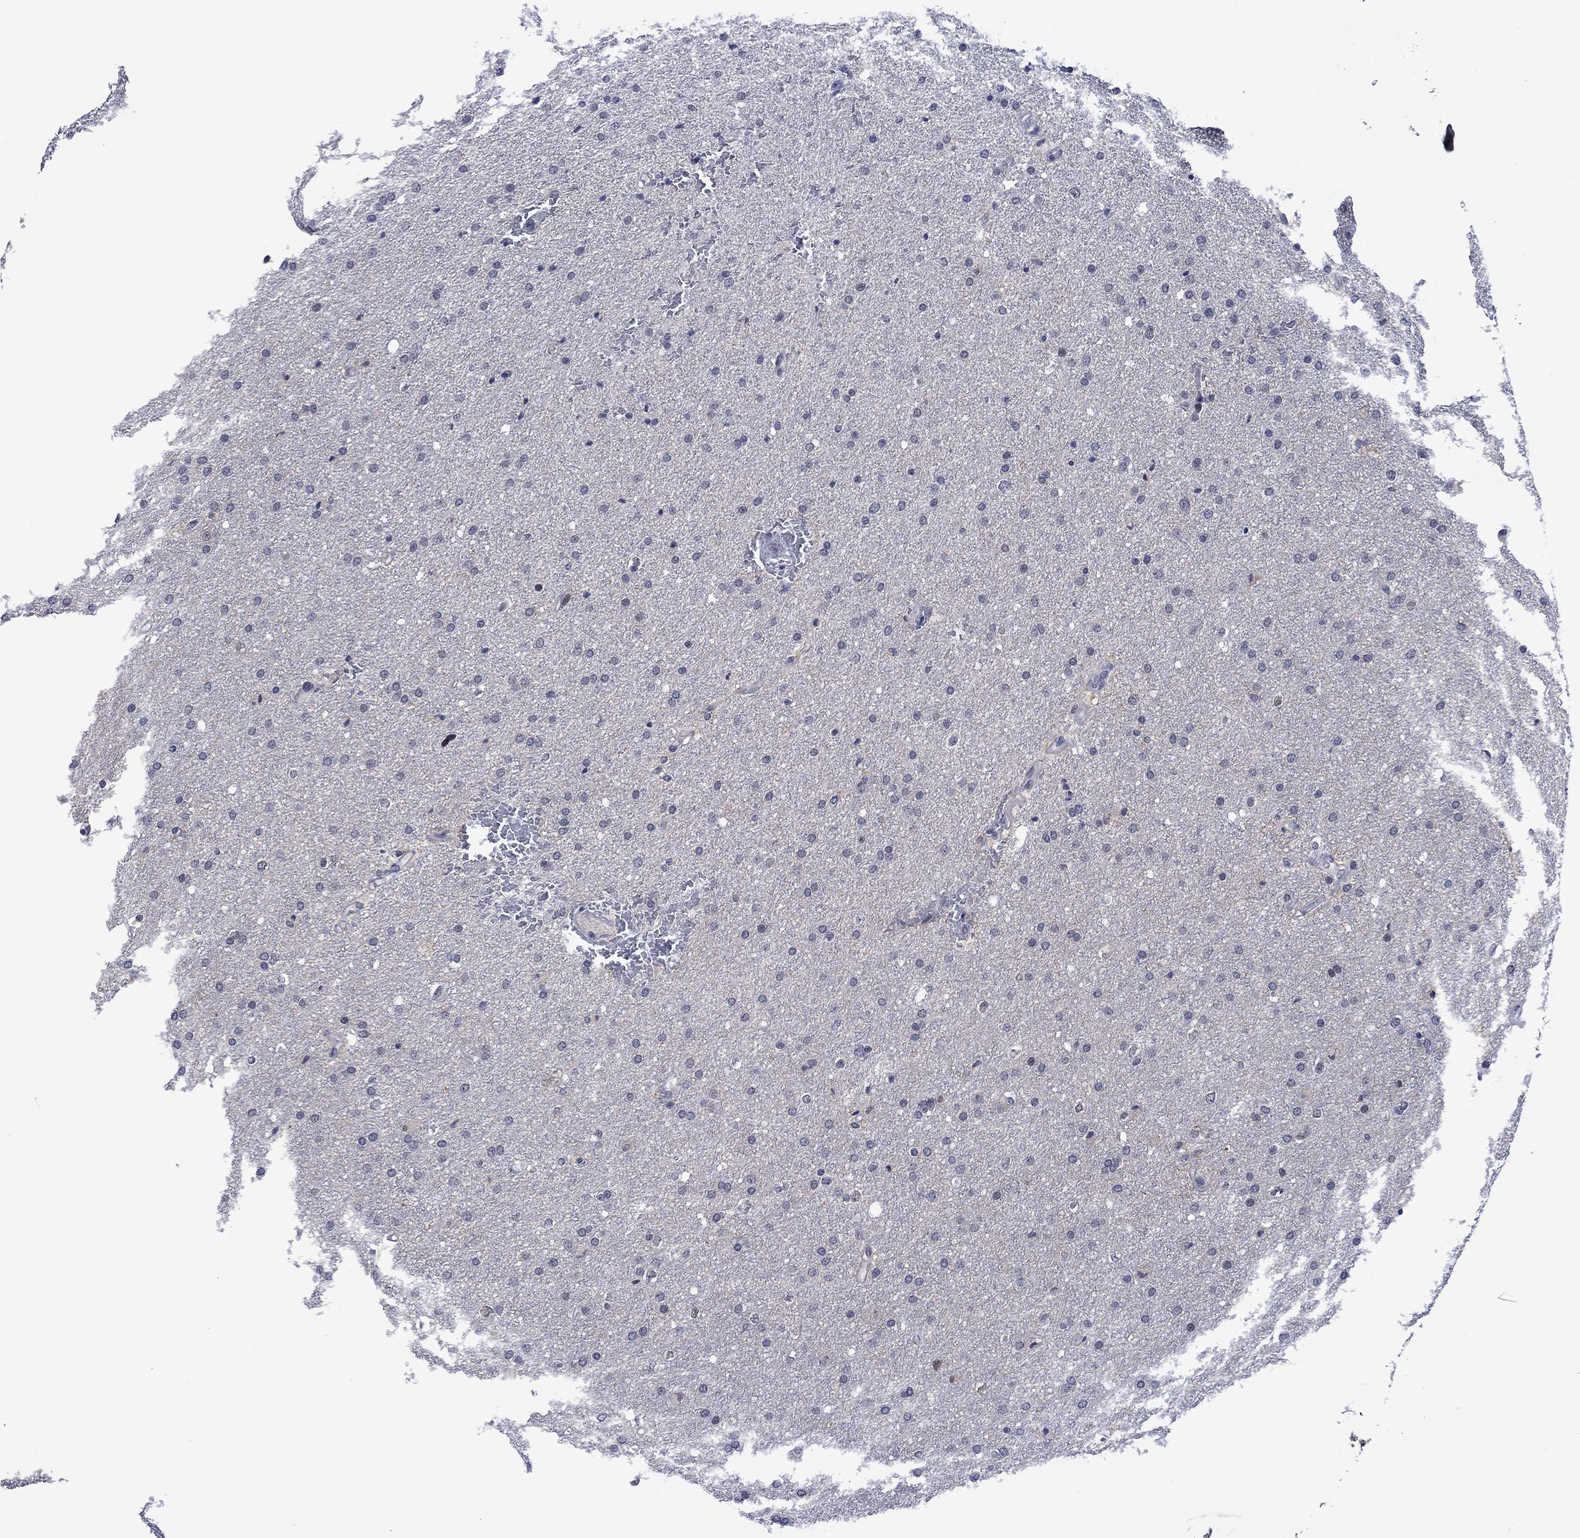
{"staining": {"intensity": "negative", "quantity": "none", "location": "none"}, "tissue": "glioma", "cell_type": "Tumor cells", "image_type": "cancer", "snomed": [{"axis": "morphology", "description": "Glioma, malignant, Low grade"}, {"axis": "topography", "description": "Brain"}], "caption": "Immunohistochemistry (IHC) image of neoplastic tissue: human malignant glioma (low-grade) stained with DAB shows no significant protein expression in tumor cells.", "gene": "AGL", "patient": {"sex": "female", "age": 37}}